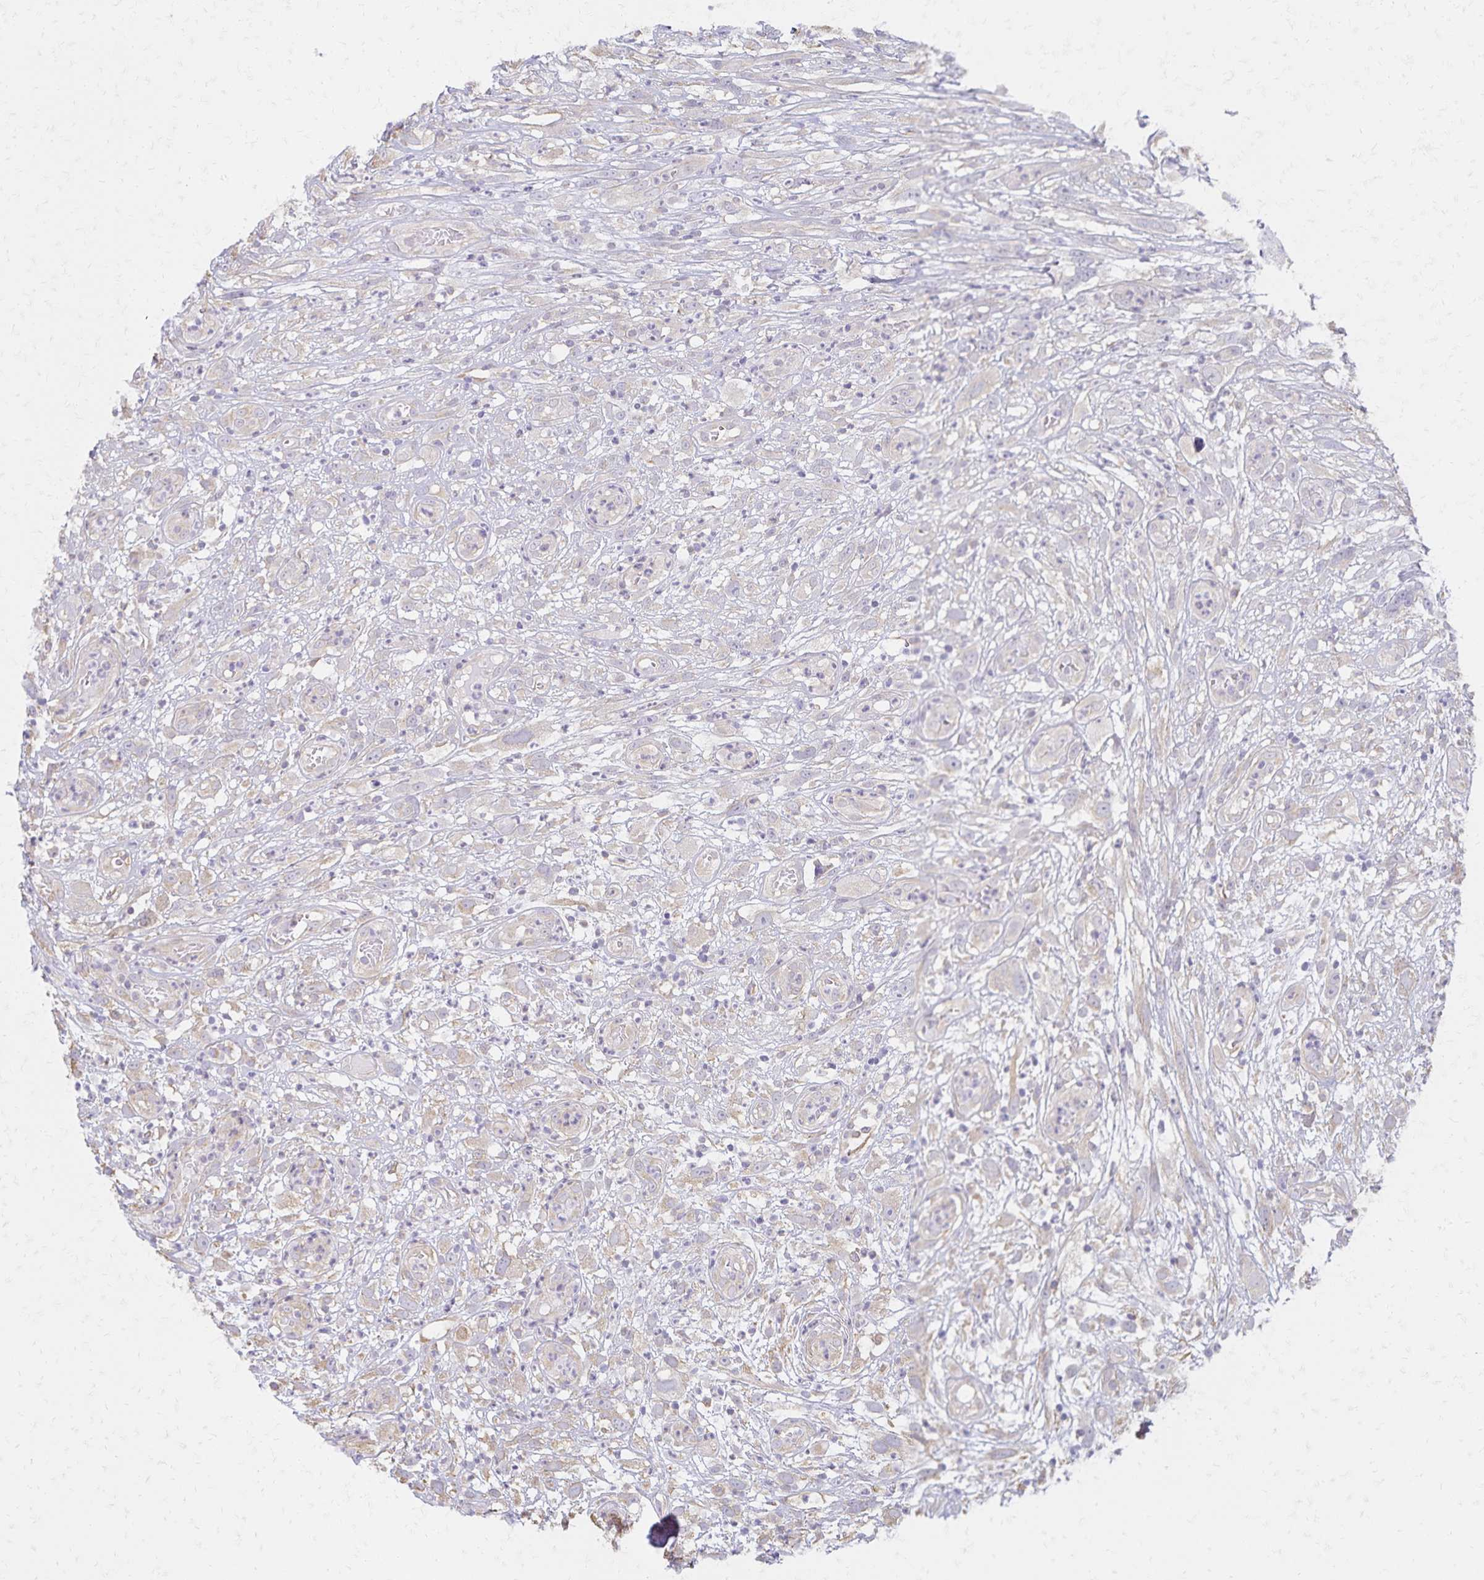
{"staining": {"intensity": "negative", "quantity": "none", "location": "none"}, "tissue": "head and neck cancer", "cell_type": "Tumor cells", "image_type": "cancer", "snomed": [{"axis": "morphology", "description": "Squamous cell carcinoma, NOS"}, {"axis": "topography", "description": "Head-Neck"}], "caption": "DAB immunohistochemical staining of head and neck squamous cell carcinoma shows no significant positivity in tumor cells.", "gene": "KISS1", "patient": {"sex": "male", "age": 65}}